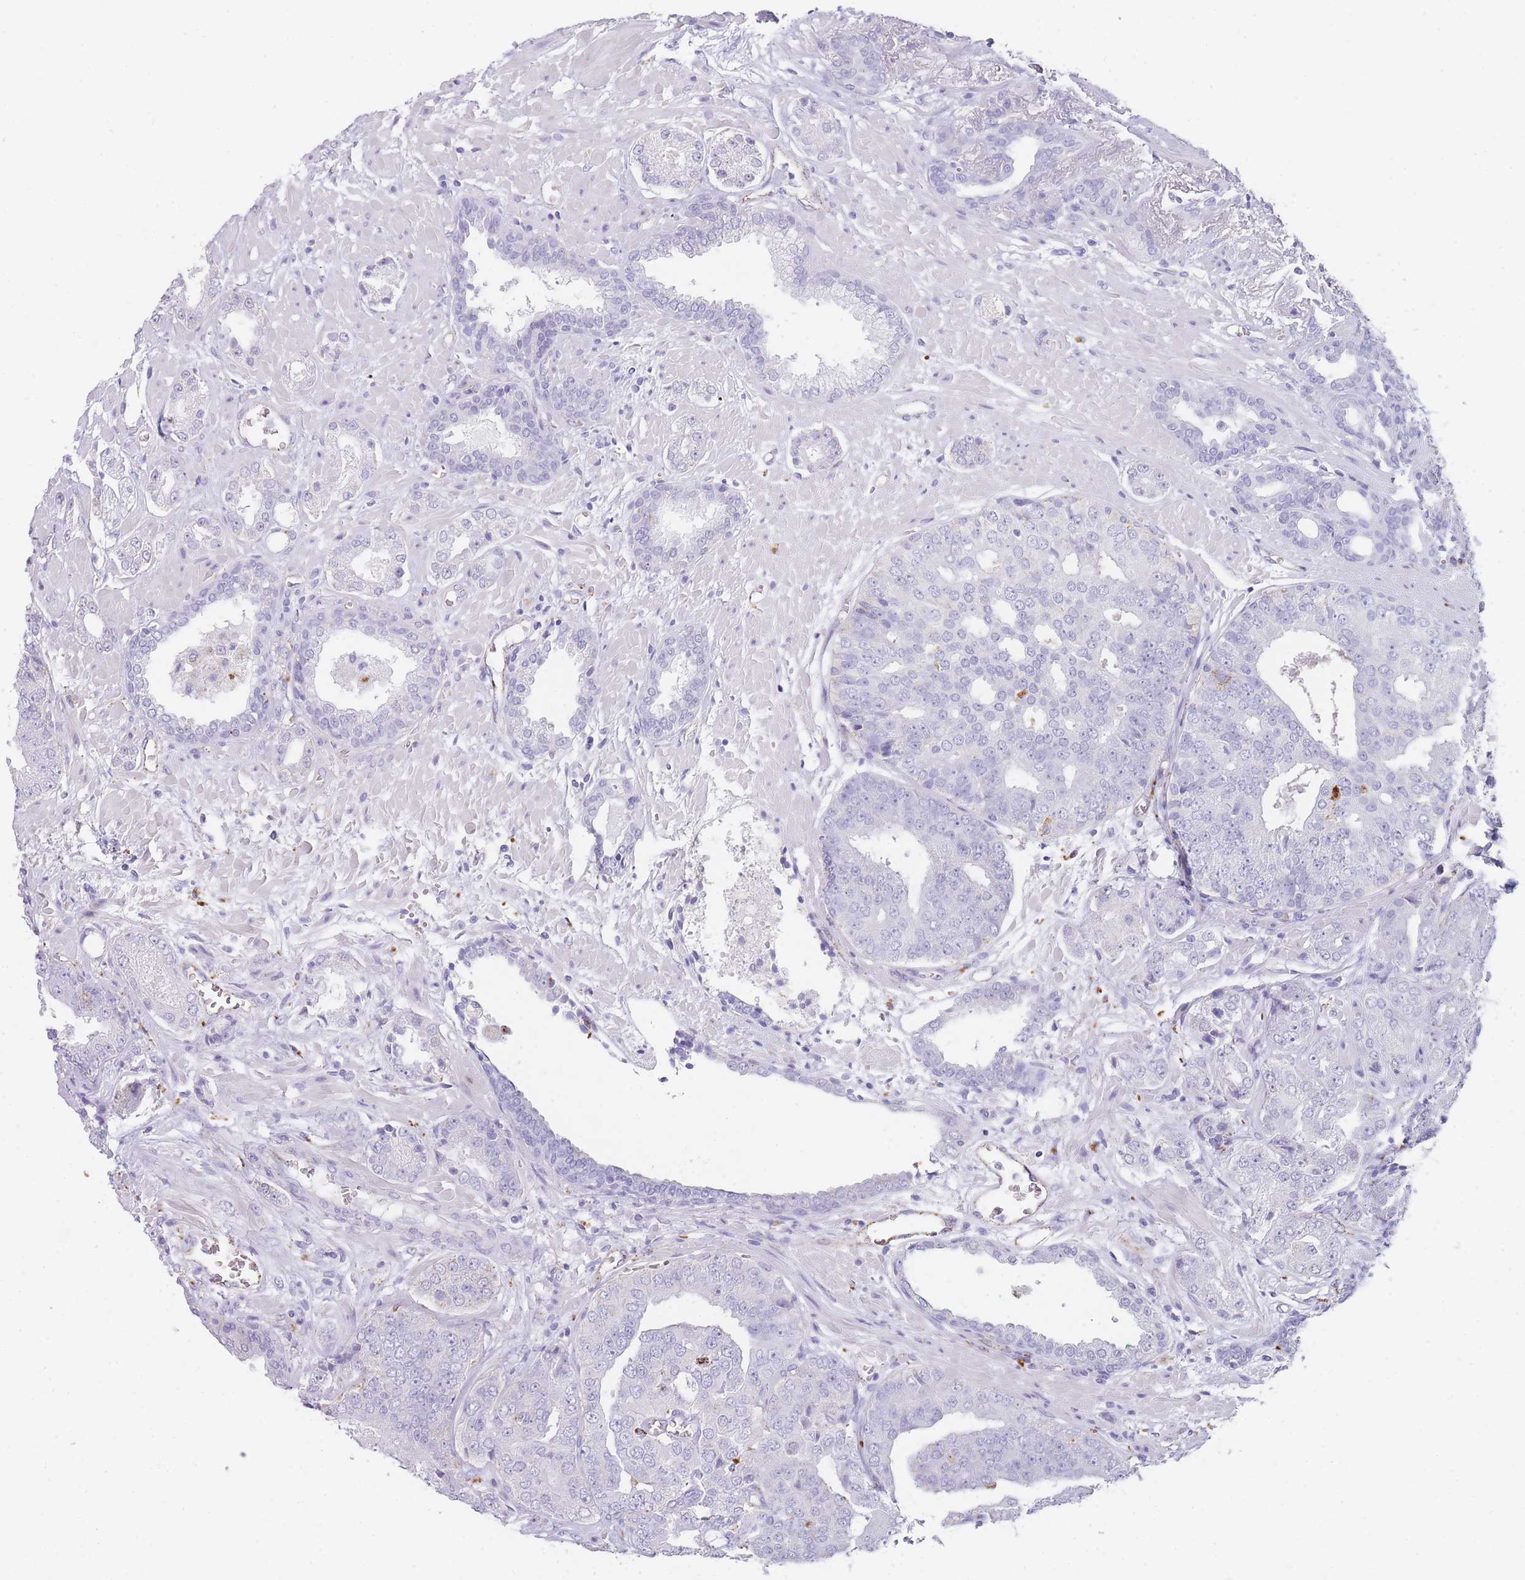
{"staining": {"intensity": "negative", "quantity": "none", "location": "none"}, "tissue": "prostate cancer", "cell_type": "Tumor cells", "image_type": "cancer", "snomed": [{"axis": "morphology", "description": "Adenocarcinoma, High grade"}, {"axis": "topography", "description": "Prostate"}], "caption": "Immunohistochemistry (IHC) of human prostate adenocarcinoma (high-grade) demonstrates no positivity in tumor cells. (Brightfield microscopy of DAB (3,3'-diaminobenzidine) immunohistochemistry (IHC) at high magnification).", "gene": "RHO", "patient": {"sex": "male", "age": 71}}